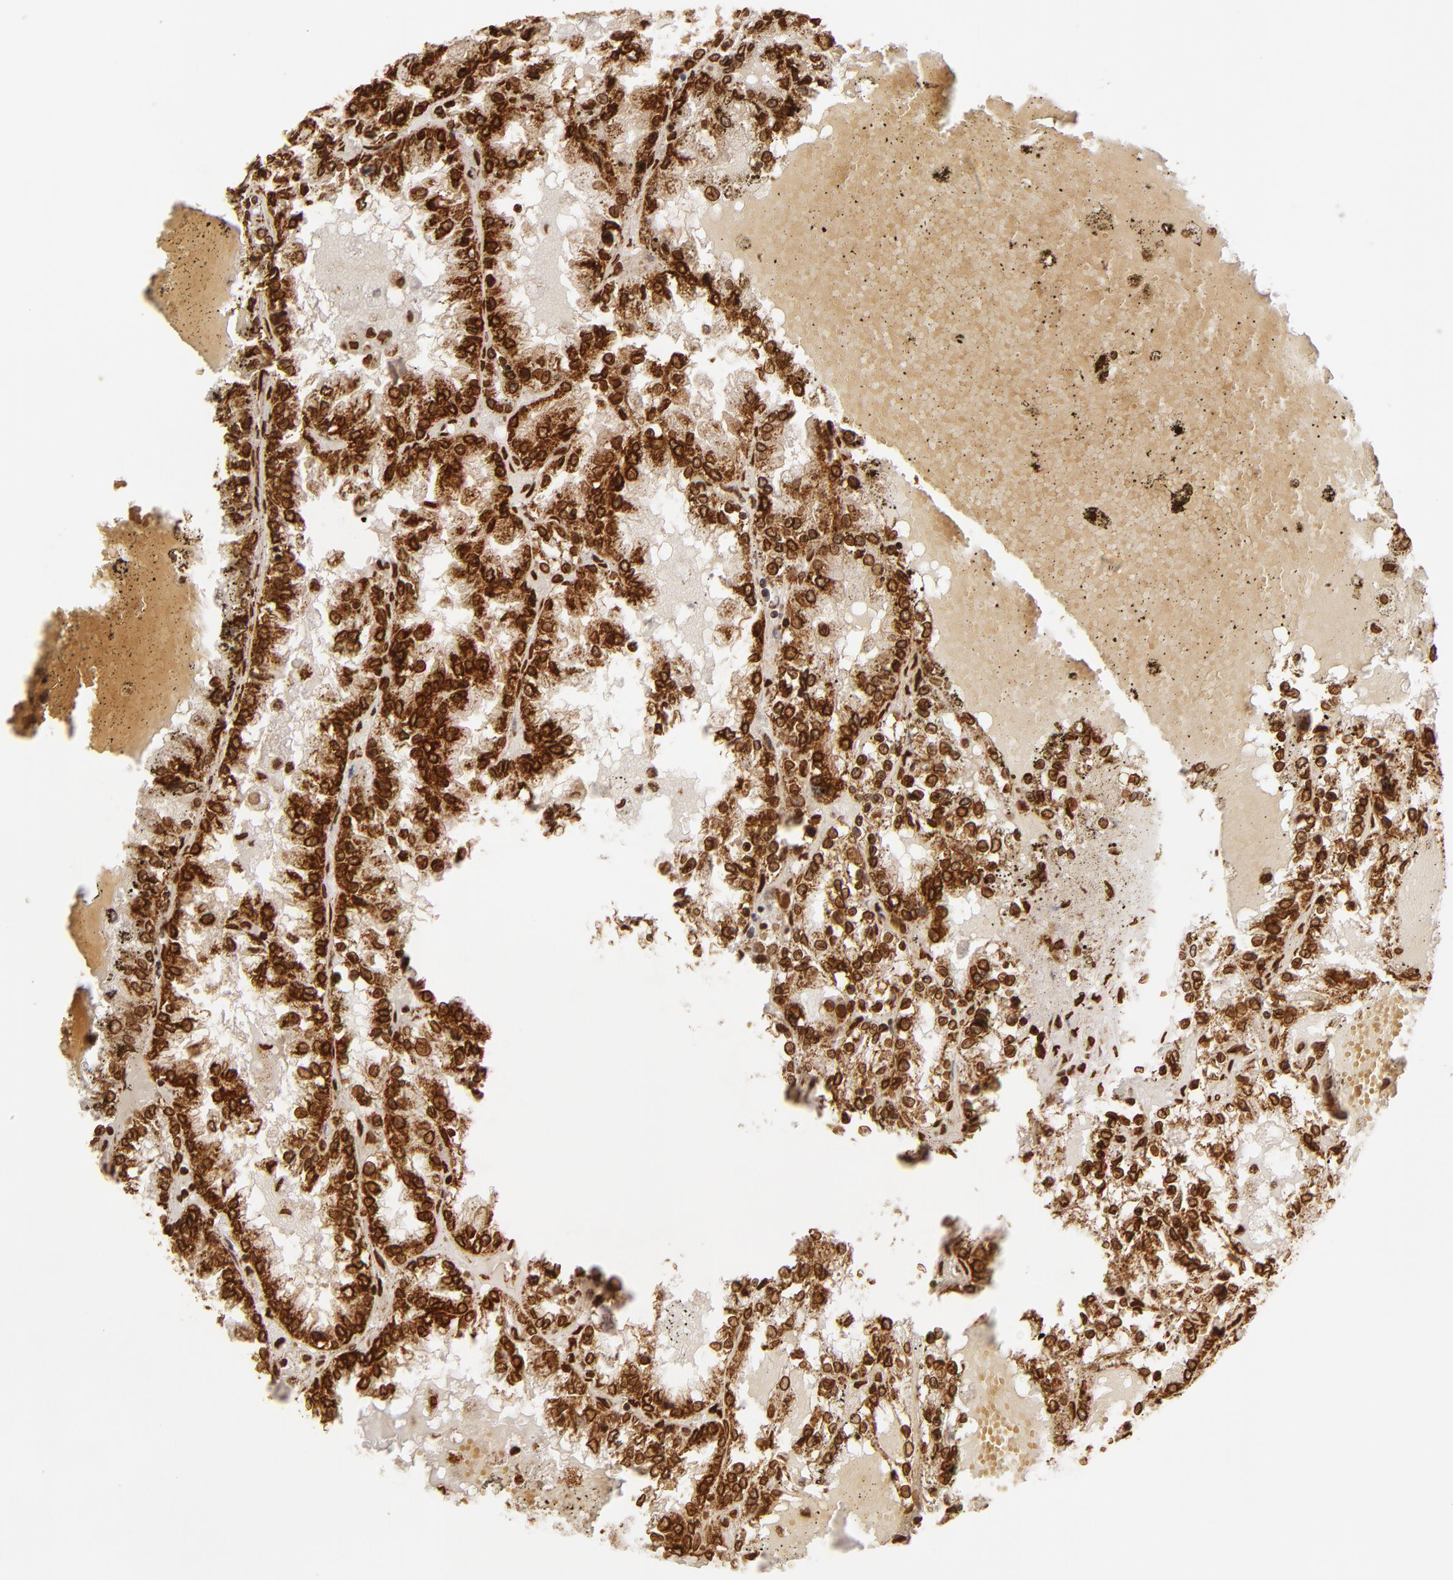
{"staining": {"intensity": "strong", "quantity": ">75%", "location": "nuclear"}, "tissue": "renal cancer", "cell_type": "Tumor cells", "image_type": "cancer", "snomed": [{"axis": "morphology", "description": "Adenocarcinoma, NOS"}, {"axis": "topography", "description": "Kidney"}], "caption": "Strong nuclear protein positivity is identified in about >75% of tumor cells in renal adenocarcinoma. The protein is shown in brown color, while the nuclei are stained blue.", "gene": "CUL3", "patient": {"sex": "female", "age": 56}}